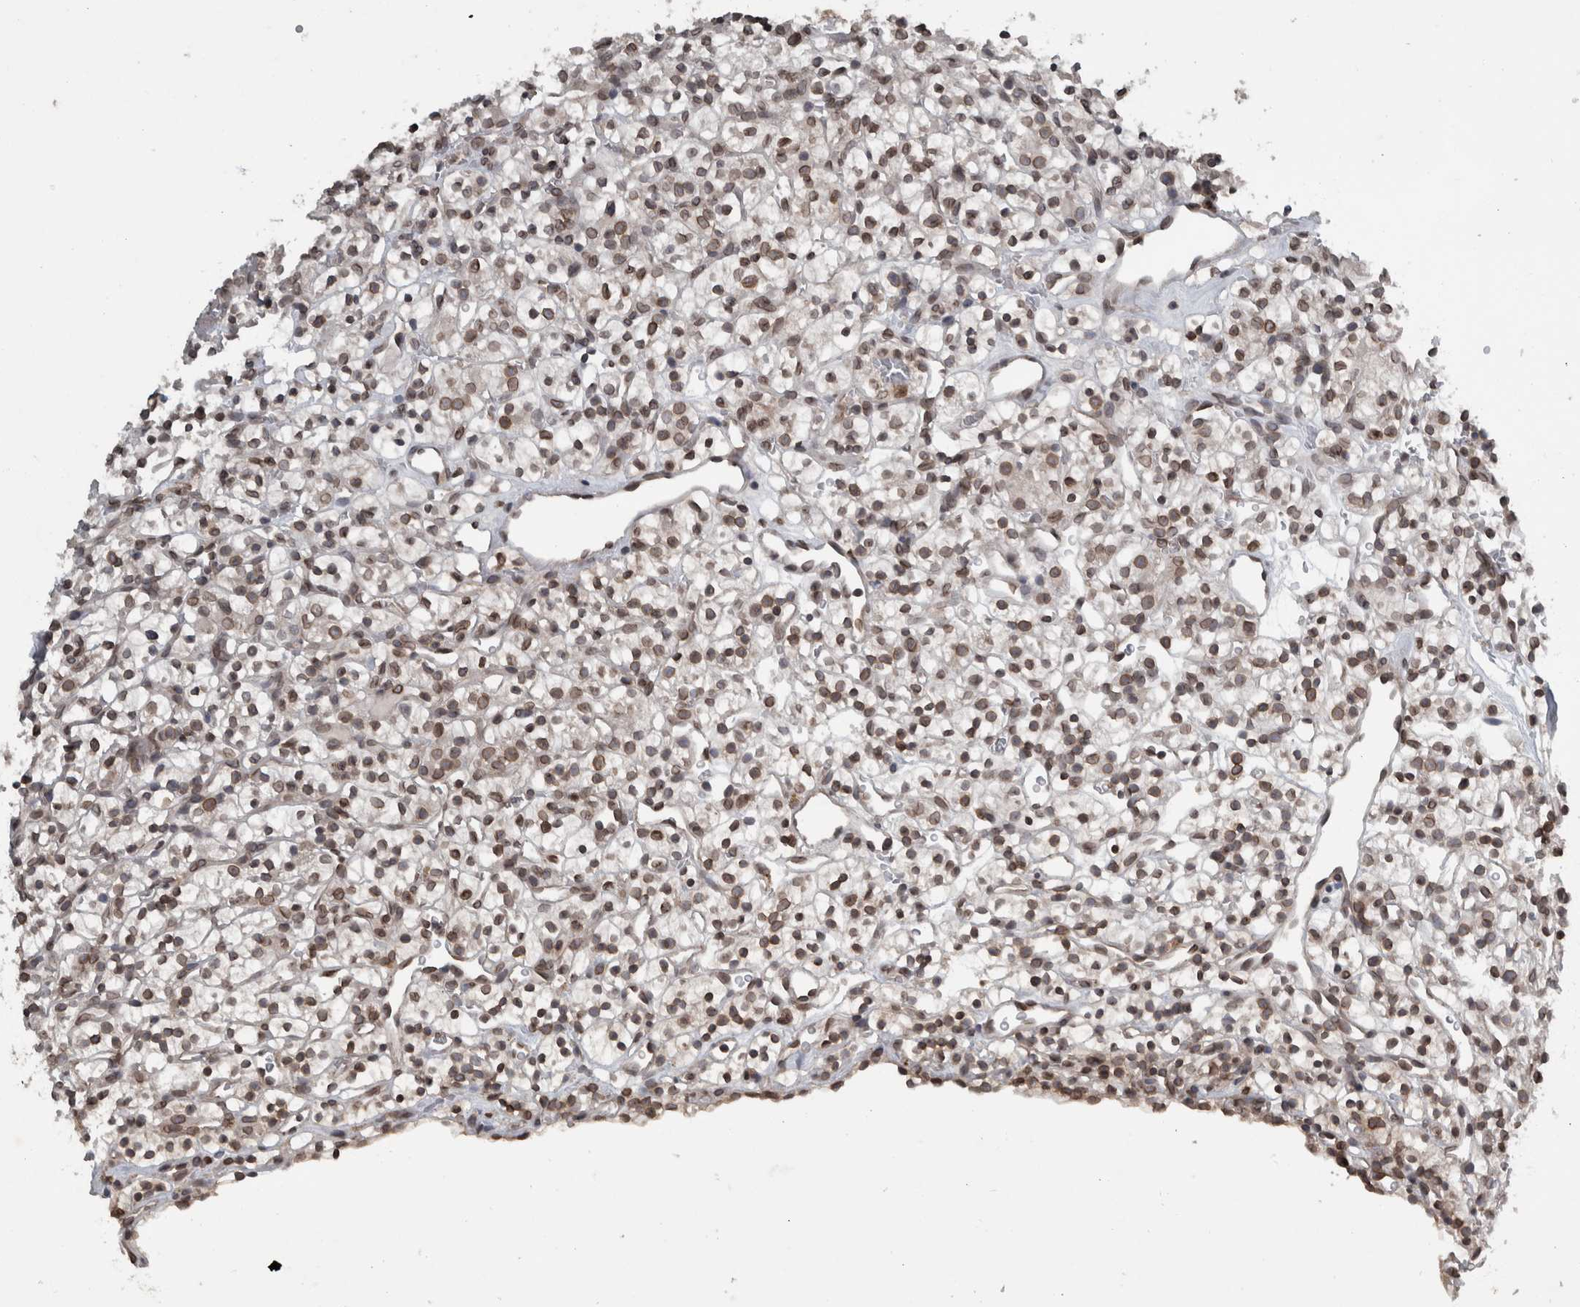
{"staining": {"intensity": "moderate", "quantity": ">75%", "location": "cytoplasmic/membranous,nuclear"}, "tissue": "renal cancer", "cell_type": "Tumor cells", "image_type": "cancer", "snomed": [{"axis": "morphology", "description": "Adenocarcinoma, NOS"}, {"axis": "topography", "description": "Kidney"}], "caption": "The micrograph exhibits staining of renal cancer (adenocarcinoma), revealing moderate cytoplasmic/membranous and nuclear protein positivity (brown color) within tumor cells.", "gene": "RANBP2", "patient": {"sex": "female", "age": 57}}